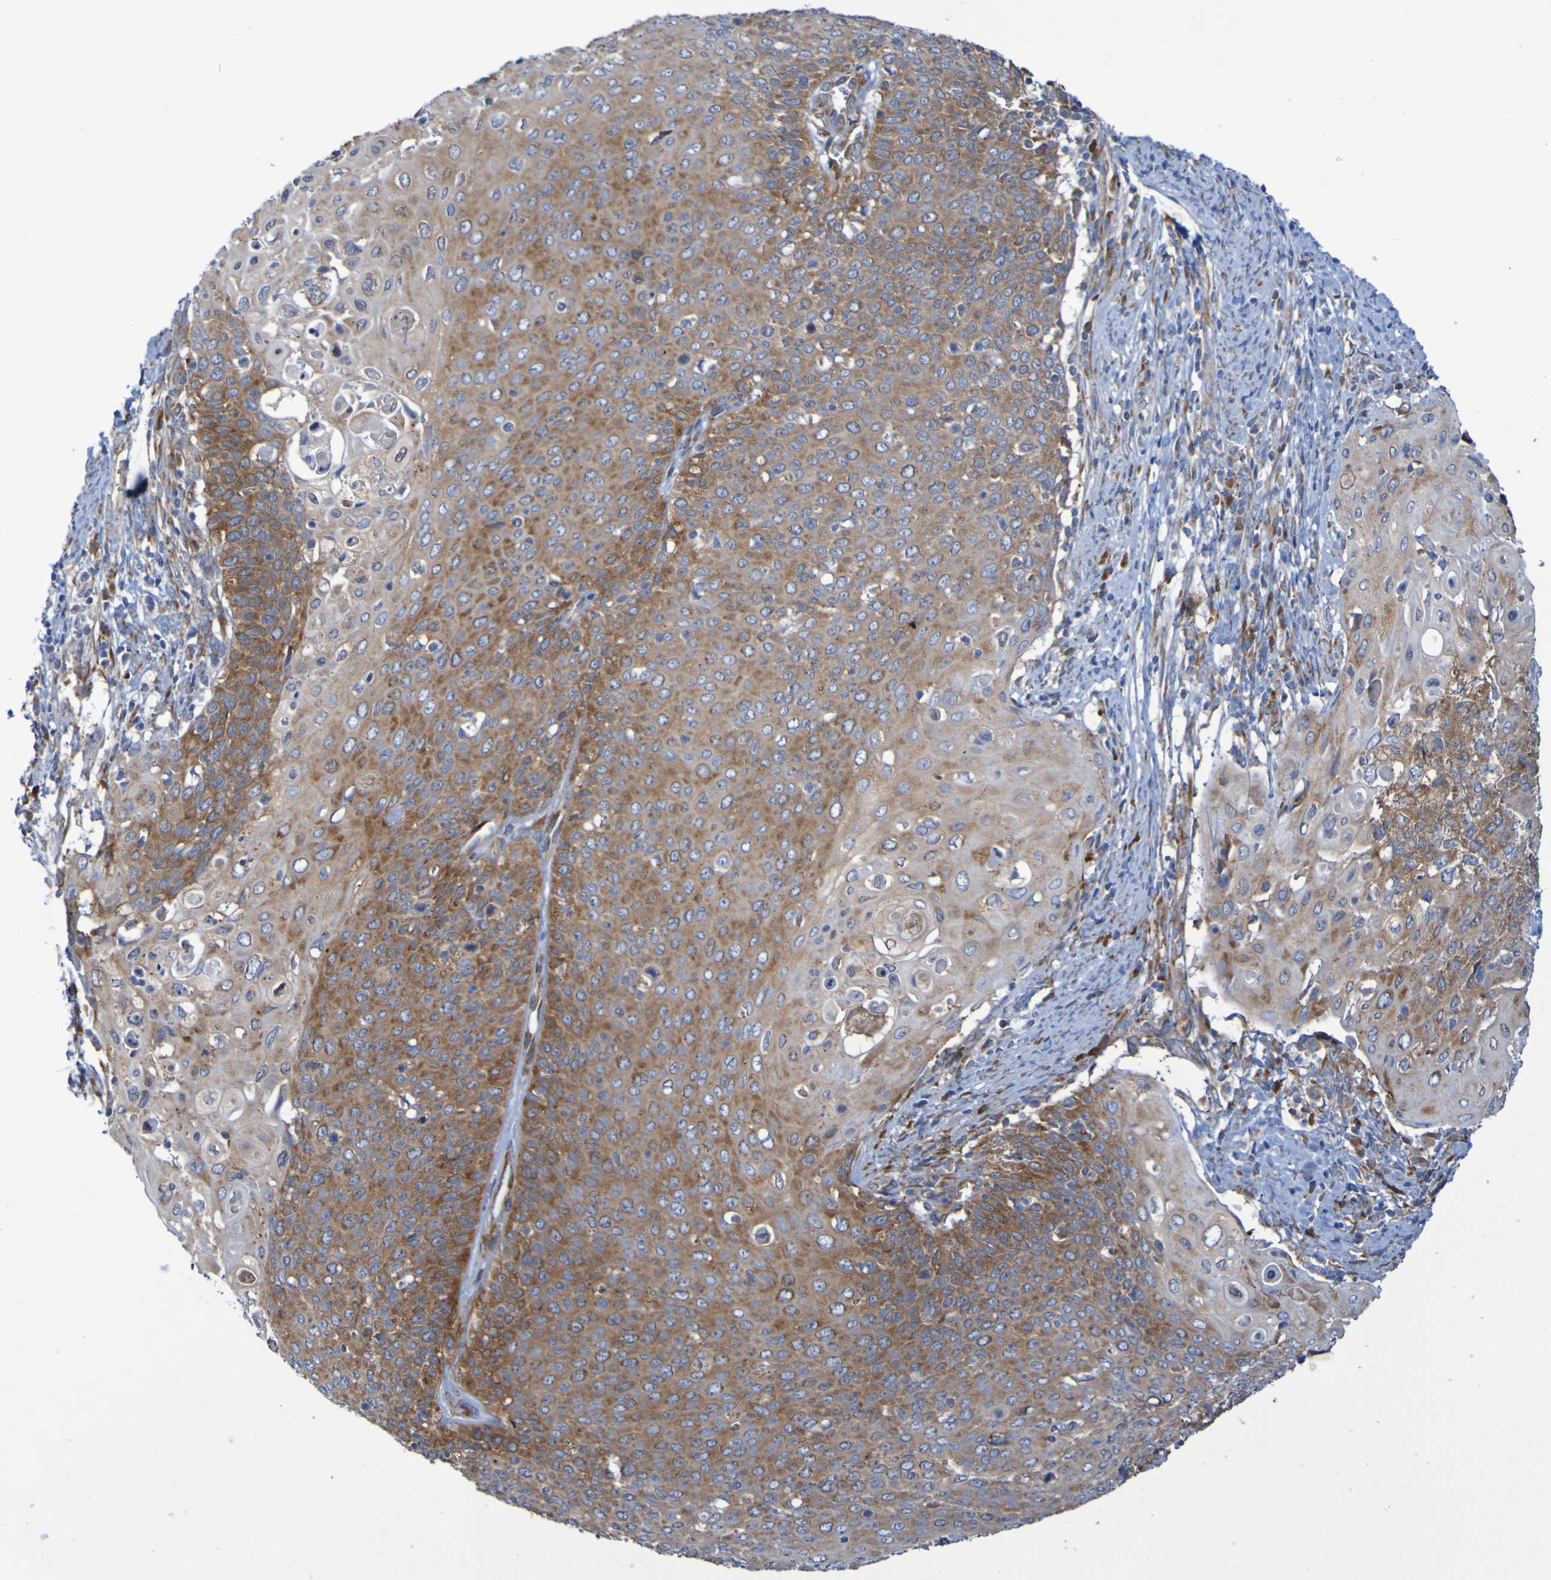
{"staining": {"intensity": "moderate", "quantity": ">75%", "location": "cytoplasmic/membranous"}, "tissue": "cervical cancer", "cell_type": "Tumor cells", "image_type": "cancer", "snomed": [{"axis": "morphology", "description": "Squamous cell carcinoma, NOS"}, {"axis": "topography", "description": "Cervix"}], "caption": "DAB immunohistochemical staining of cervical cancer (squamous cell carcinoma) shows moderate cytoplasmic/membranous protein expression in about >75% of tumor cells.", "gene": "FKBP3", "patient": {"sex": "female", "age": 39}}